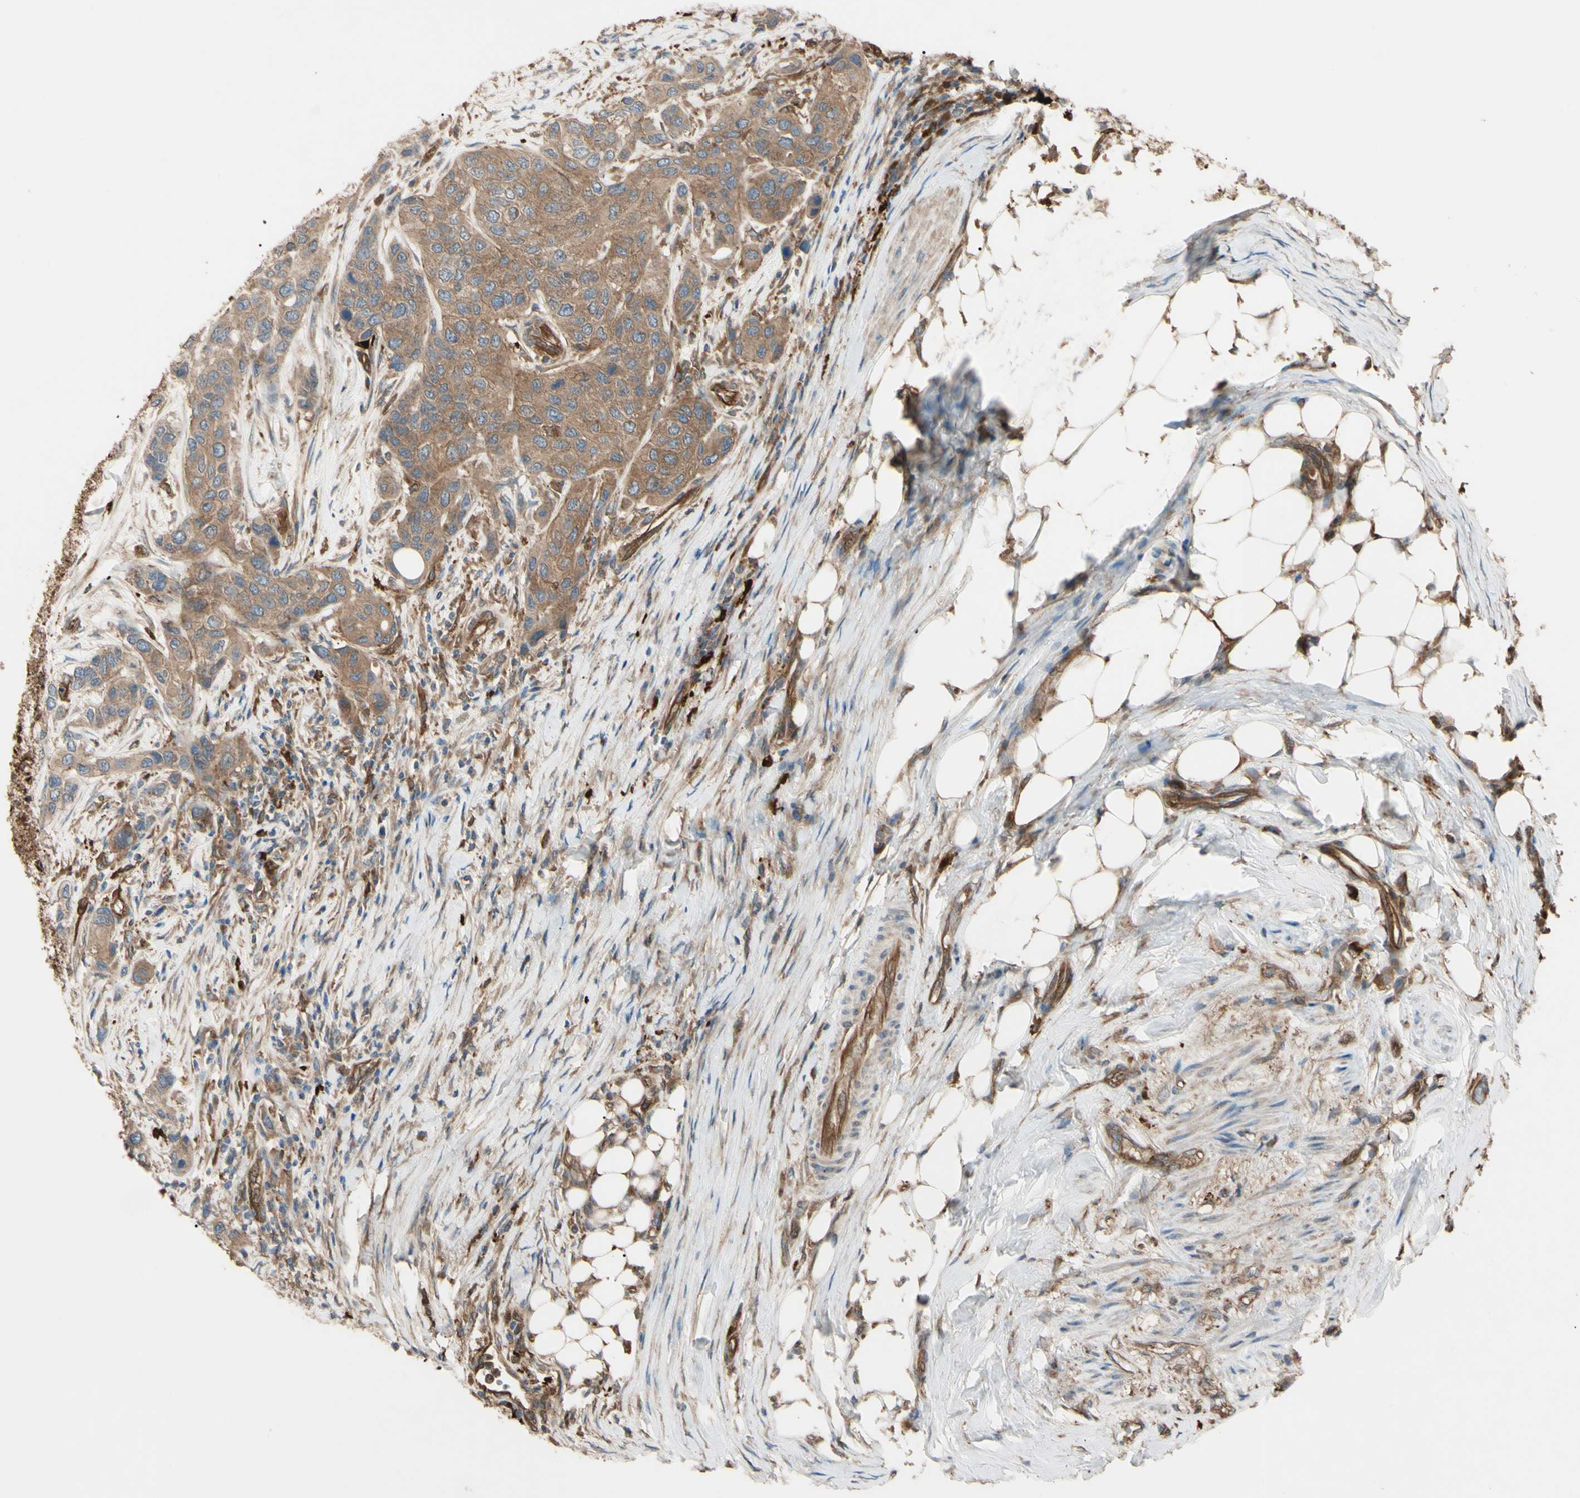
{"staining": {"intensity": "moderate", "quantity": ">75%", "location": "cytoplasmic/membranous"}, "tissue": "urothelial cancer", "cell_type": "Tumor cells", "image_type": "cancer", "snomed": [{"axis": "morphology", "description": "Urothelial carcinoma, High grade"}, {"axis": "topography", "description": "Urinary bladder"}], "caption": "High-magnification brightfield microscopy of urothelial carcinoma (high-grade) stained with DAB (3,3'-diaminobenzidine) (brown) and counterstained with hematoxylin (blue). tumor cells exhibit moderate cytoplasmic/membranous positivity is present in approximately>75% of cells.", "gene": "PTPN12", "patient": {"sex": "female", "age": 56}}